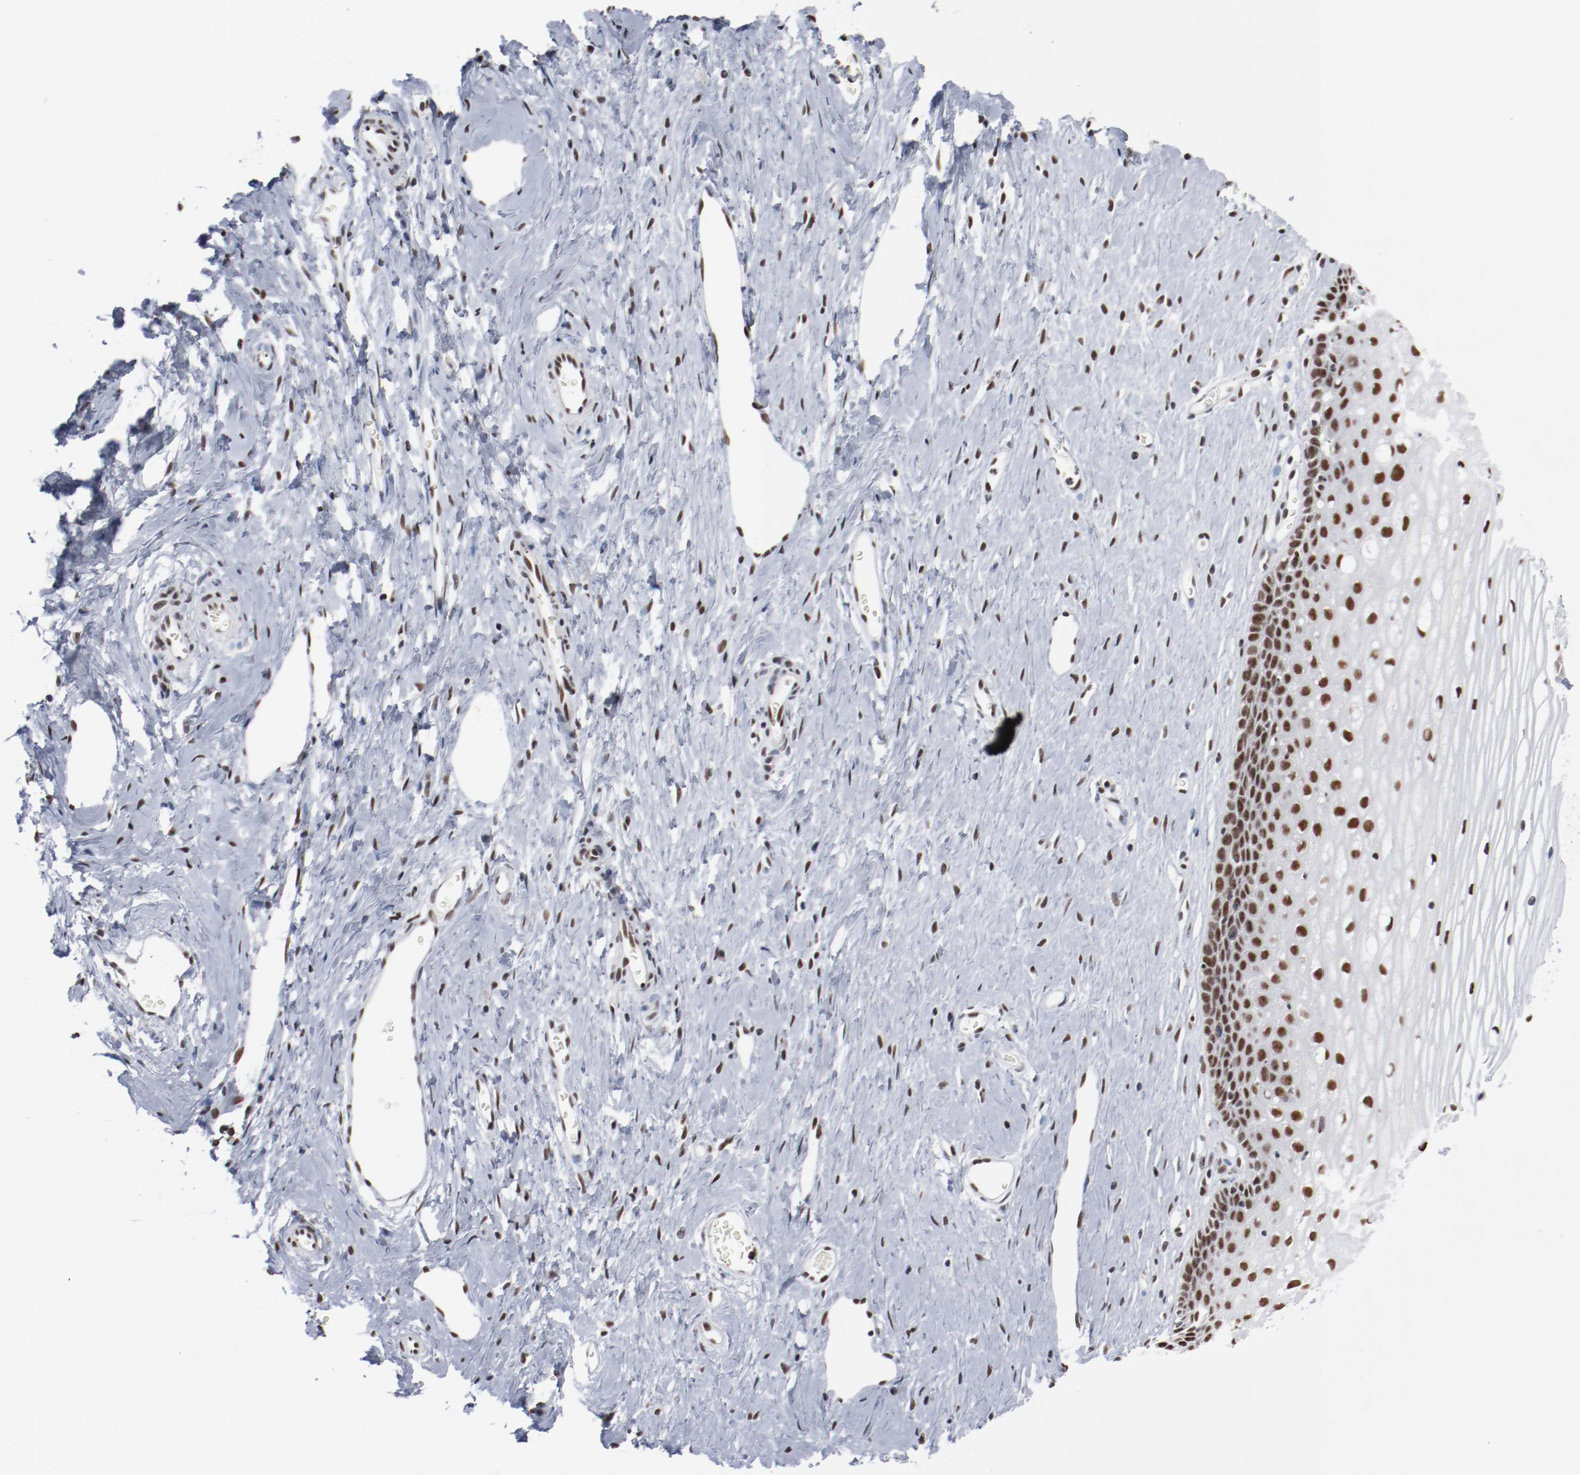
{"staining": {"intensity": "moderate", "quantity": ">75%", "location": "nuclear"}, "tissue": "cervix", "cell_type": "Glandular cells", "image_type": "normal", "snomed": [{"axis": "morphology", "description": "Normal tissue, NOS"}, {"axis": "topography", "description": "Cervix"}], "caption": "Immunohistochemical staining of normal human cervix exhibits moderate nuclear protein positivity in about >75% of glandular cells.", "gene": "BUB3", "patient": {"sex": "female", "age": 40}}